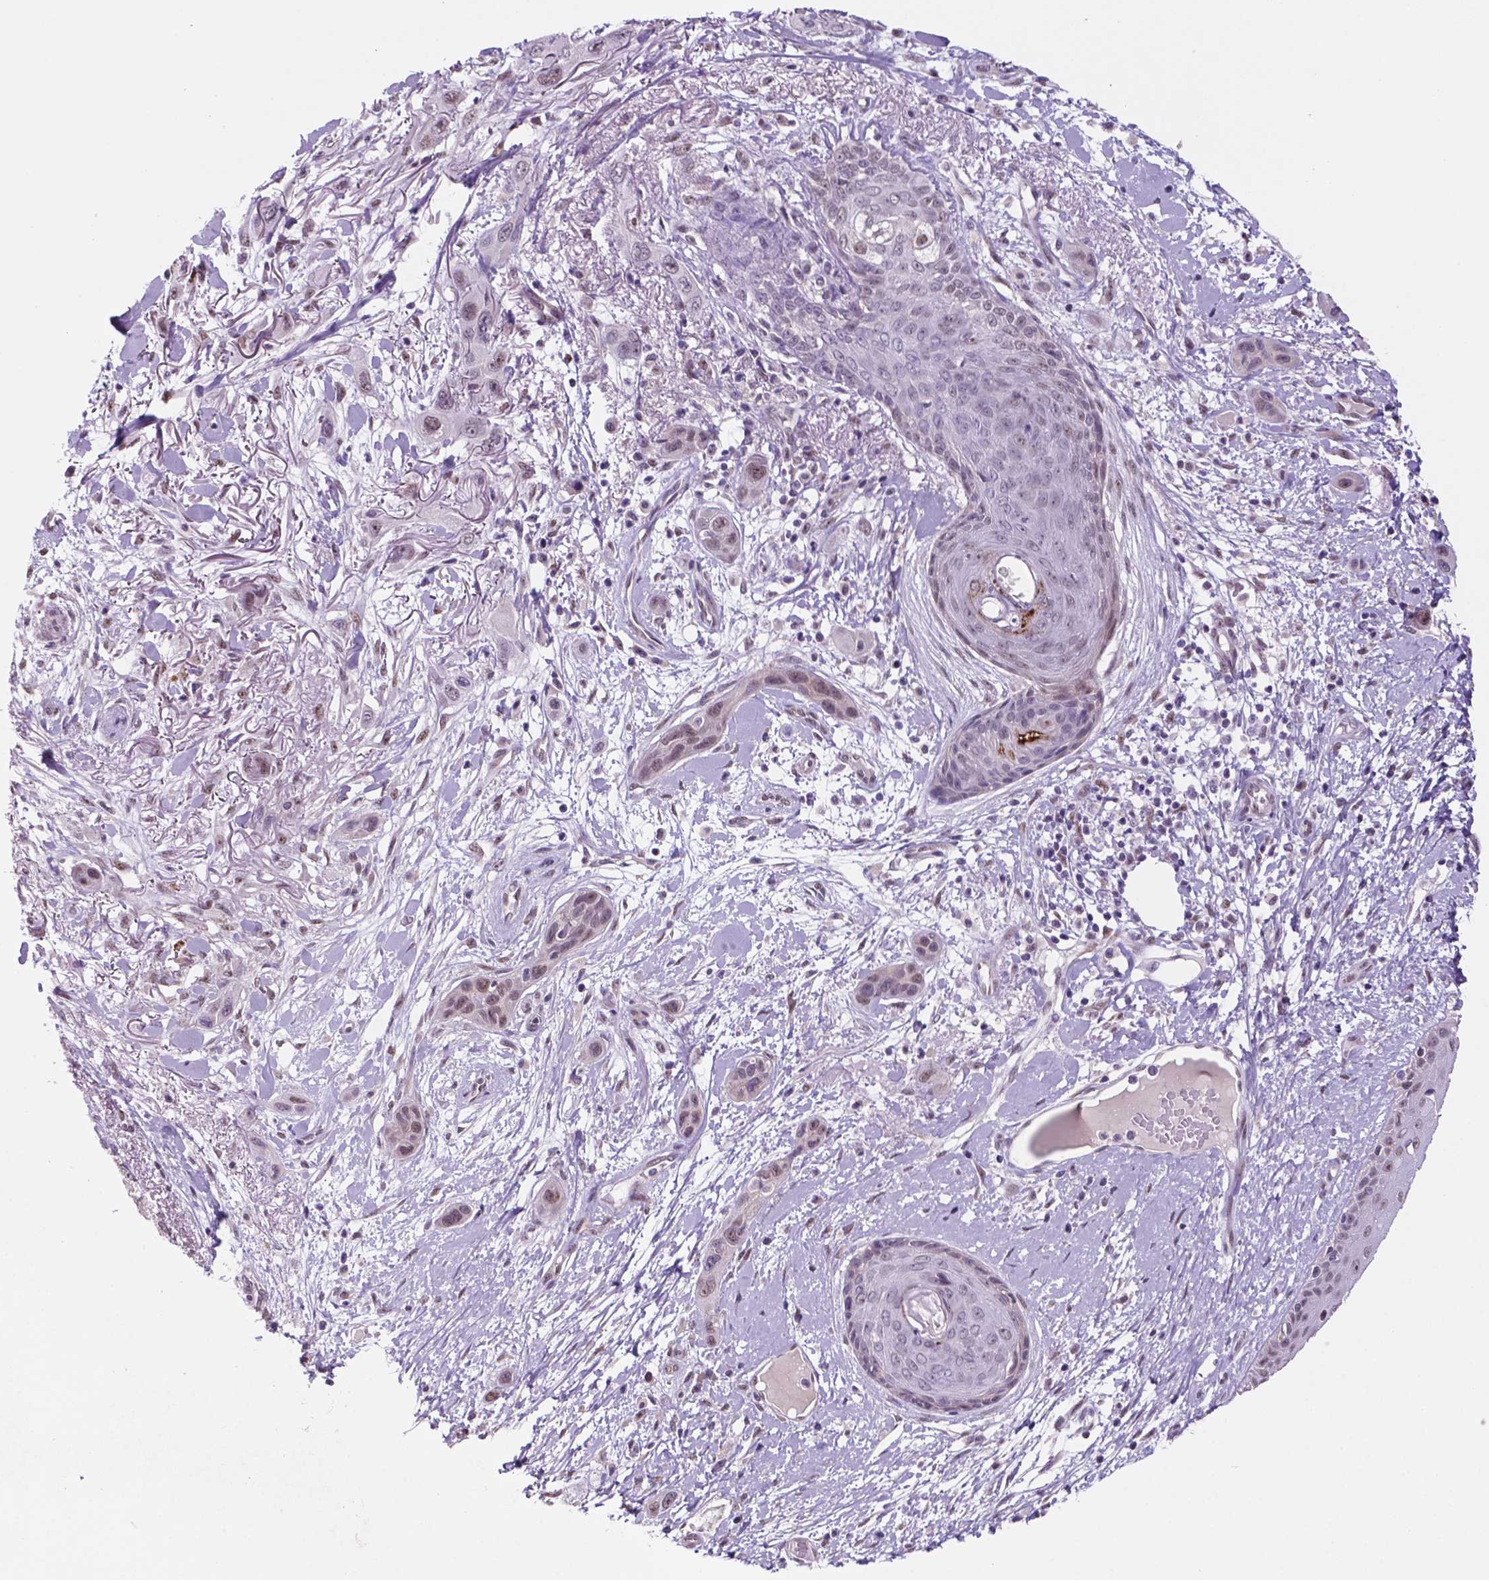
{"staining": {"intensity": "weak", "quantity": "25%-75%", "location": "nuclear"}, "tissue": "skin cancer", "cell_type": "Tumor cells", "image_type": "cancer", "snomed": [{"axis": "morphology", "description": "Squamous cell carcinoma, NOS"}, {"axis": "topography", "description": "Skin"}], "caption": "This image shows immunohistochemistry staining of human squamous cell carcinoma (skin), with low weak nuclear expression in about 25%-75% of tumor cells.", "gene": "C18orf21", "patient": {"sex": "male", "age": 79}}